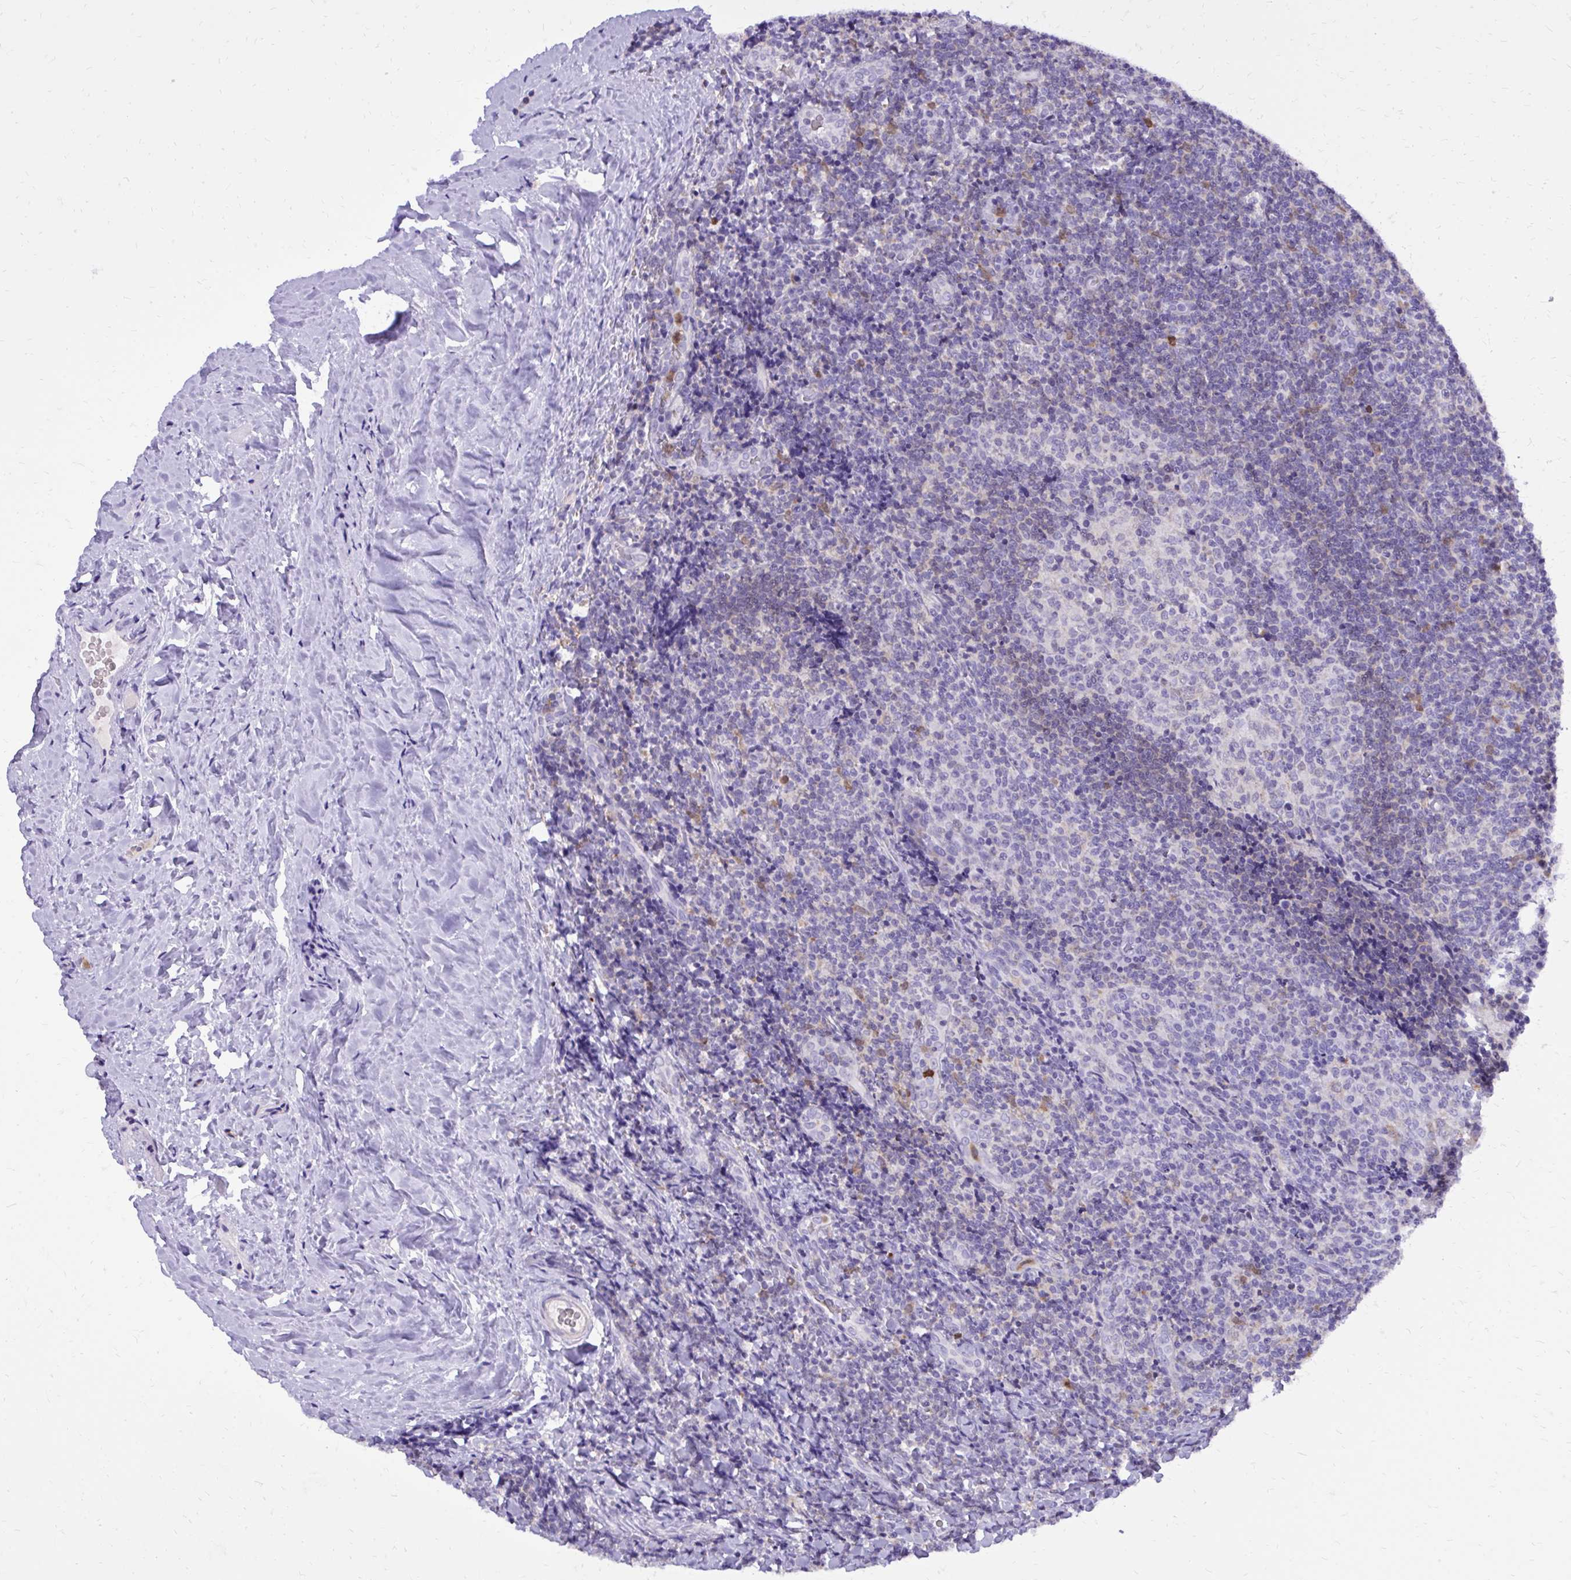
{"staining": {"intensity": "negative", "quantity": "none", "location": "none"}, "tissue": "tonsil", "cell_type": "Germinal center cells", "image_type": "normal", "snomed": [{"axis": "morphology", "description": "Normal tissue, NOS"}, {"axis": "topography", "description": "Tonsil"}], "caption": "Photomicrograph shows no protein expression in germinal center cells of normal tonsil. (Stains: DAB (3,3'-diaminobenzidine) IHC with hematoxylin counter stain, Microscopy: brightfield microscopy at high magnification).", "gene": "CAT", "patient": {"sex": "male", "age": 17}}